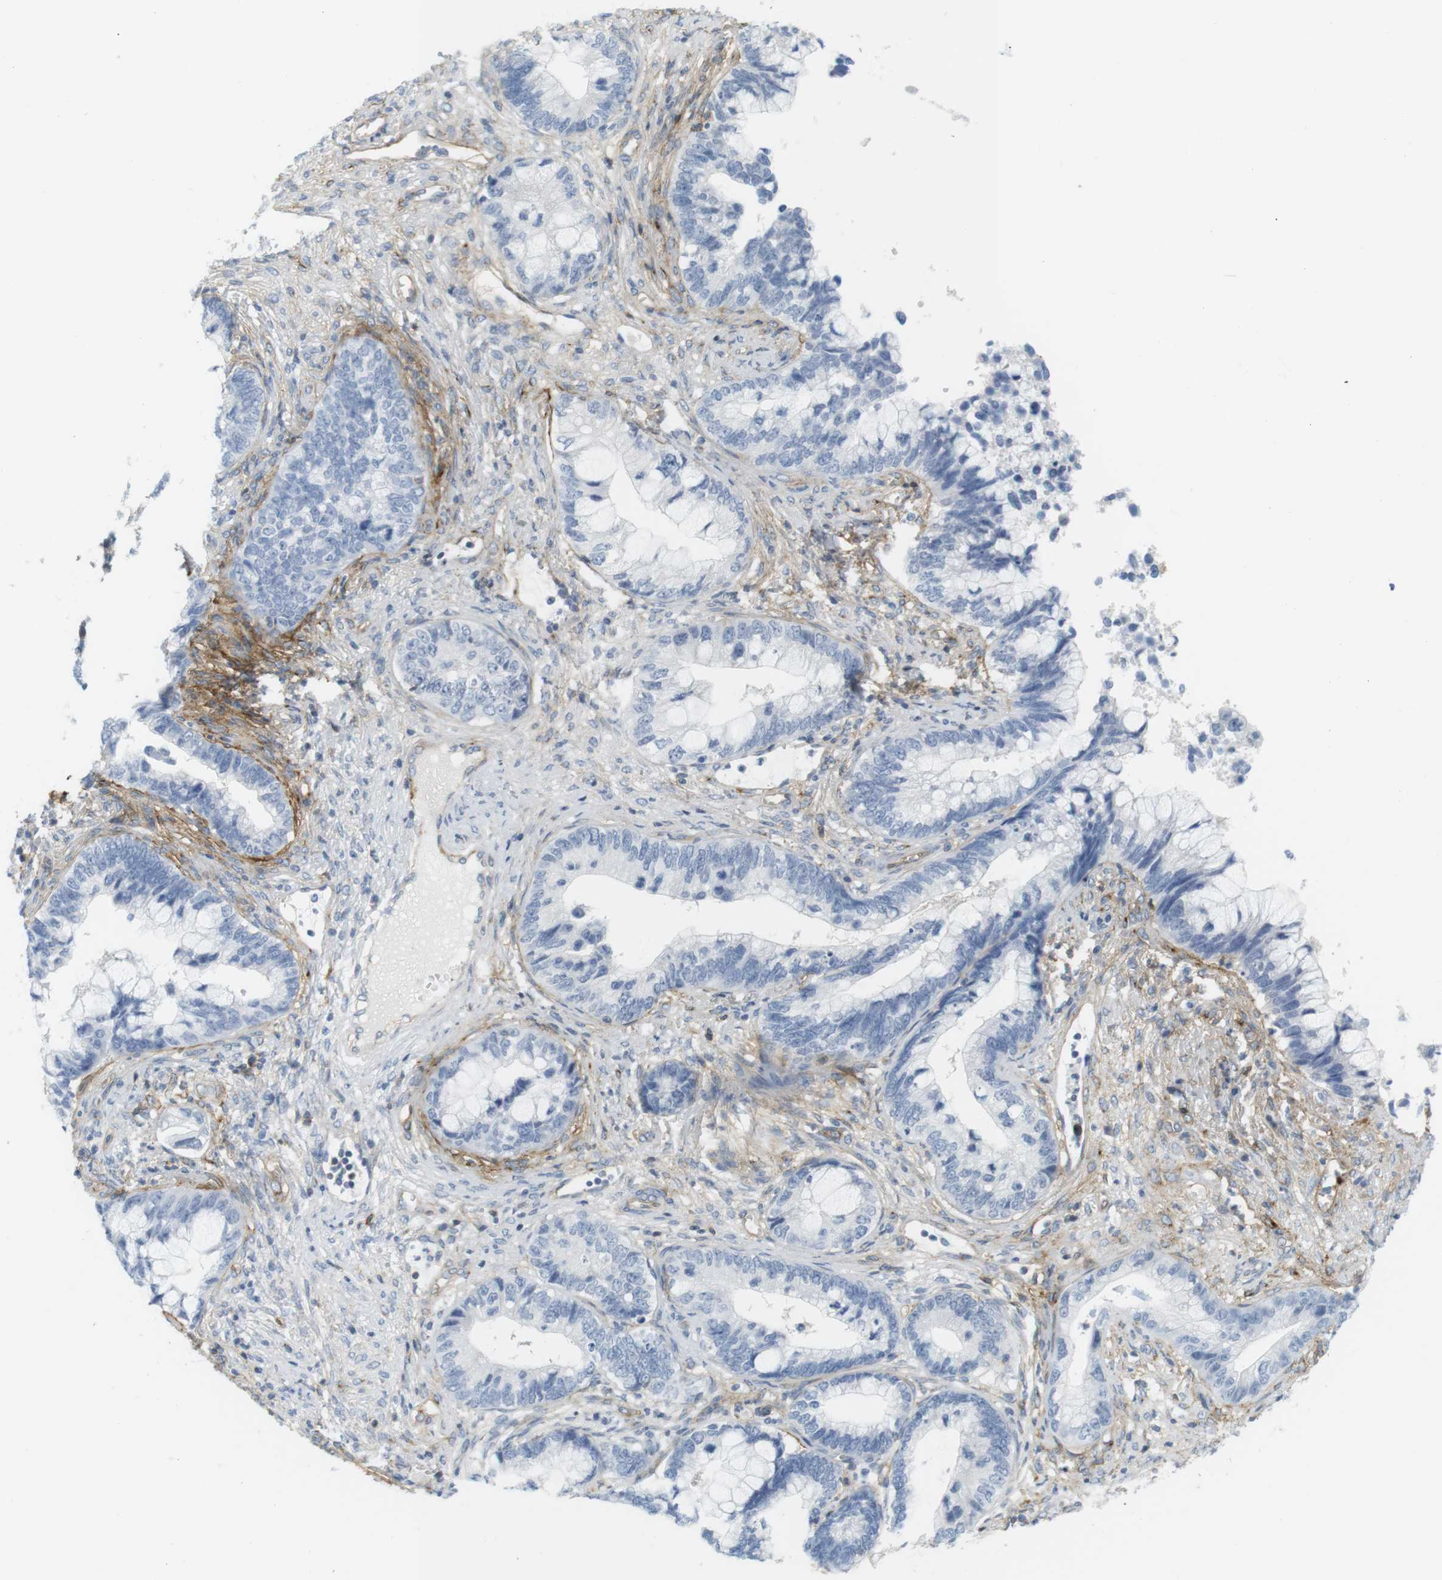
{"staining": {"intensity": "negative", "quantity": "none", "location": "none"}, "tissue": "cervical cancer", "cell_type": "Tumor cells", "image_type": "cancer", "snomed": [{"axis": "morphology", "description": "Adenocarcinoma, NOS"}, {"axis": "topography", "description": "Cervix"}], "caption": "A micrograph of cervical cancer stained for a protein displays no brown staining in tumor cells.", "gene": "F2R", "patient": {"sex": "female", "age": 44}}